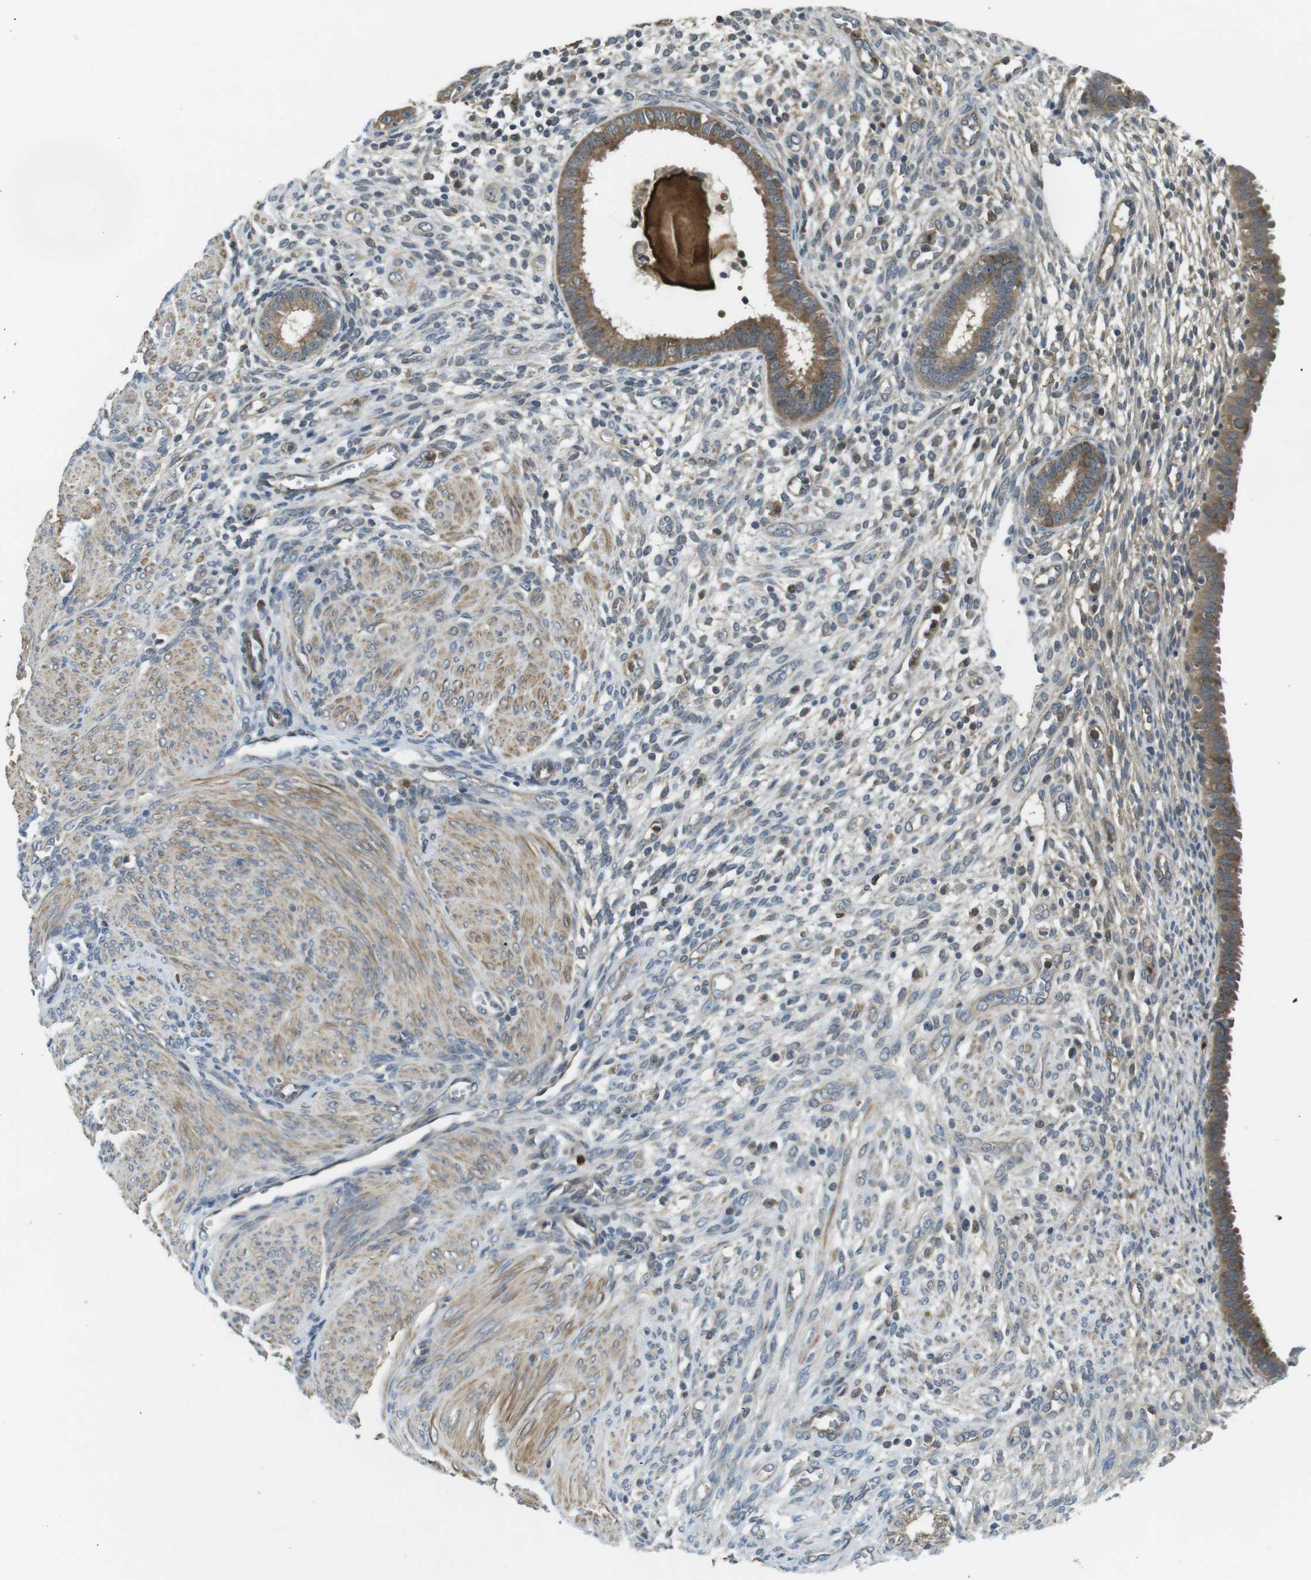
{"staining": {"intensity": "moderate", "quantity": ">75%", "location": "cytoplasmic/membranous"}, "tissue": "endometrium", "cell_type": "Cells in endometrial stroma", "image_type": "normal", "snomed": [{"axis": "morphology", "description": "Normal tissue, NOS"}, {"axis": "topography", "description": "Endometrium"}], "caption": "Immunohistochemistry micrograph of benign endometrium: endometrium stained using immunohistochemistry (IHC) exhibits medium levels of moderate protein expression localized specifically in the cytoplasmic/membranous of cells in endometrial stroma, appearing as a cytoplasmic/membranous brown color.", "gene": "LRRC3B", "patient": {"sex": "female", "age": 72}}